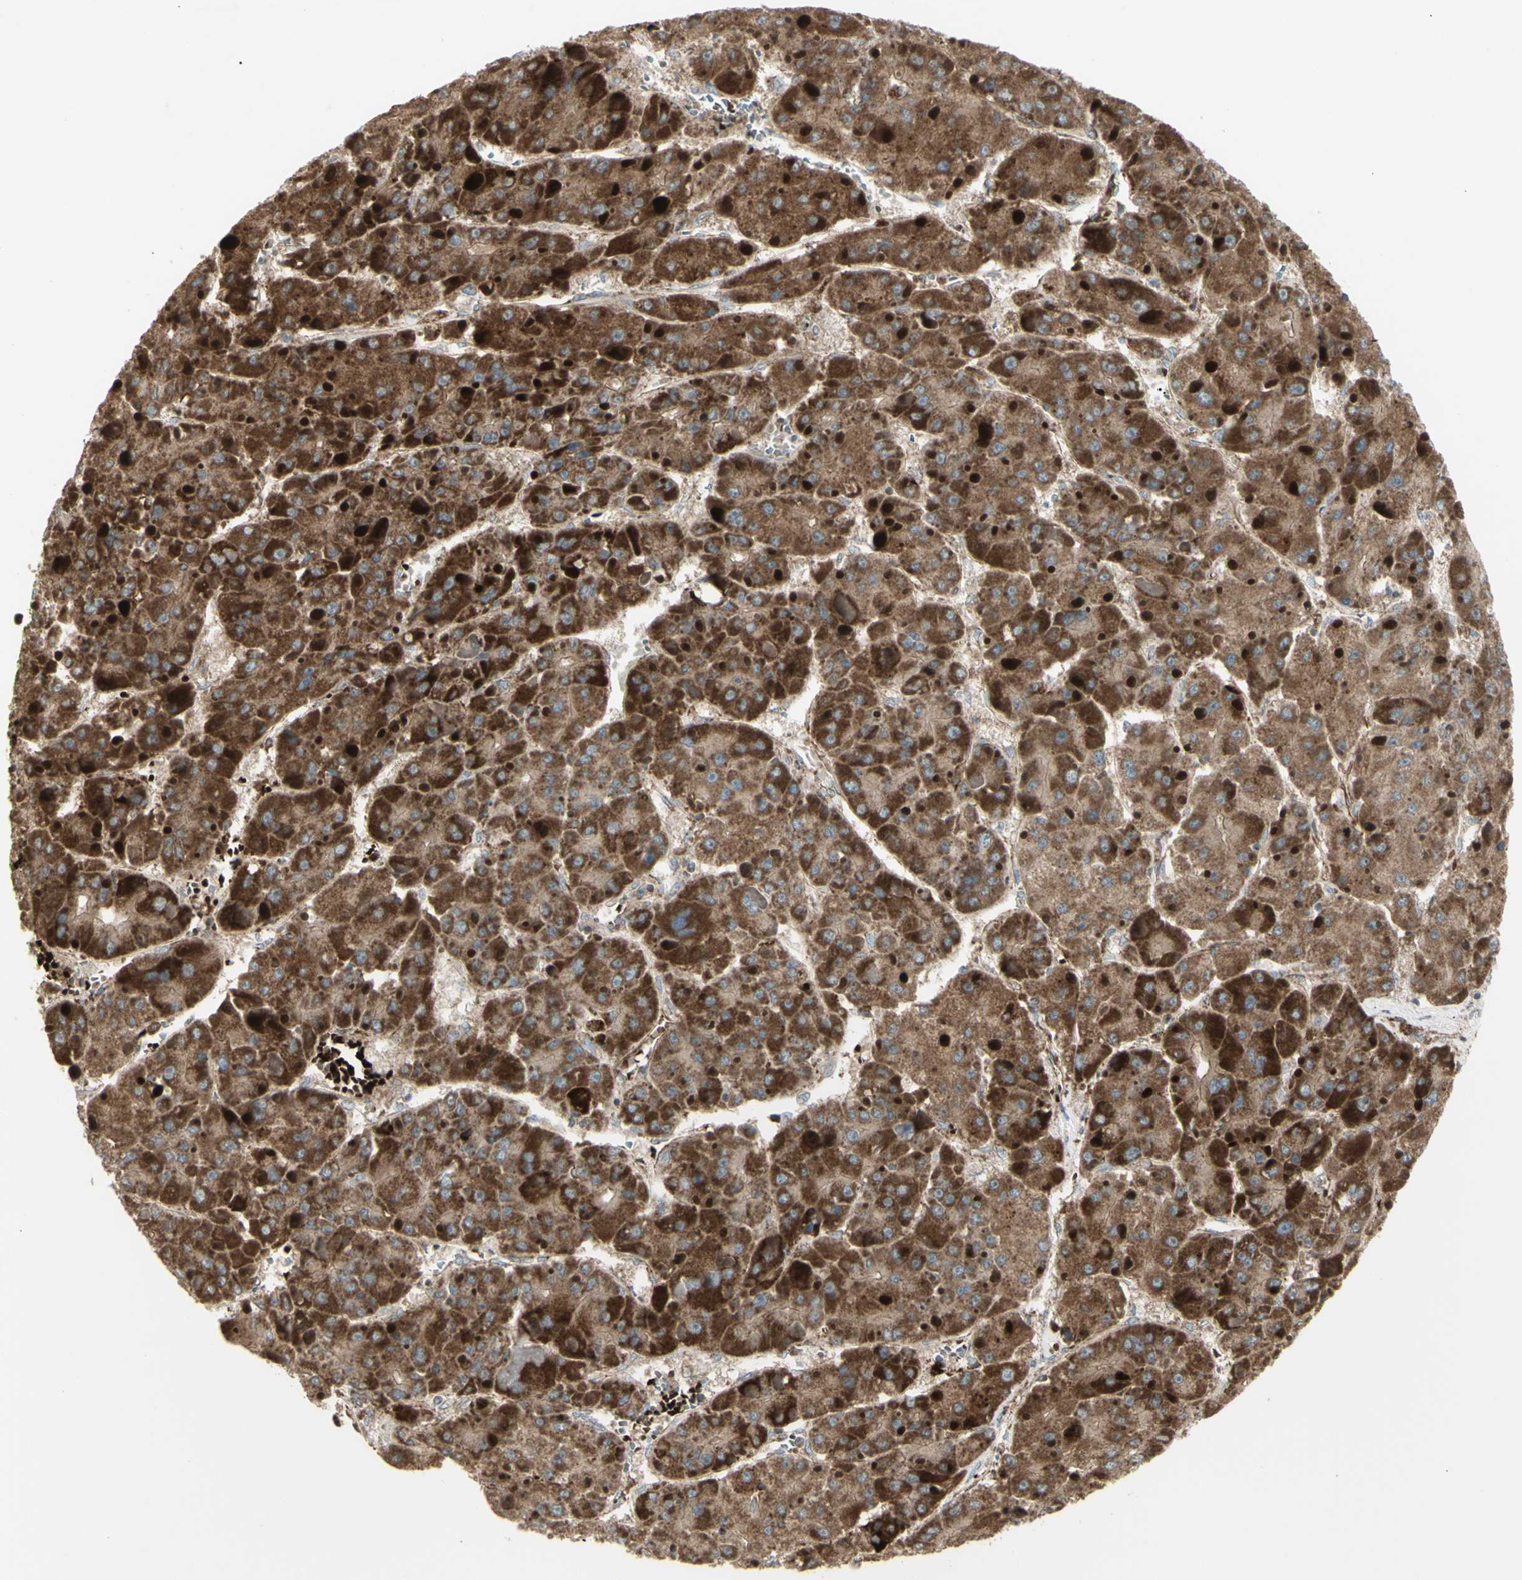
{"staining": {"intensity": "strong", "quantity": ">75%", "location": "cytoplasmic/membranous"}, "tissue": "liver cancer", "cell_type": "Tumor cells", "image_type": "cancer", "snomed": [{"axis": "morphology", "description": "Carcinoma, Hepatocellular, NOS"}, {"axis": "topography", "description": "Liver"}], "caption": "Liver cancer stained with a protein marker shows strong staining in tumor cells.", "gene": "CYB5R1", "patient": {"sex": "female", "age": 73}}